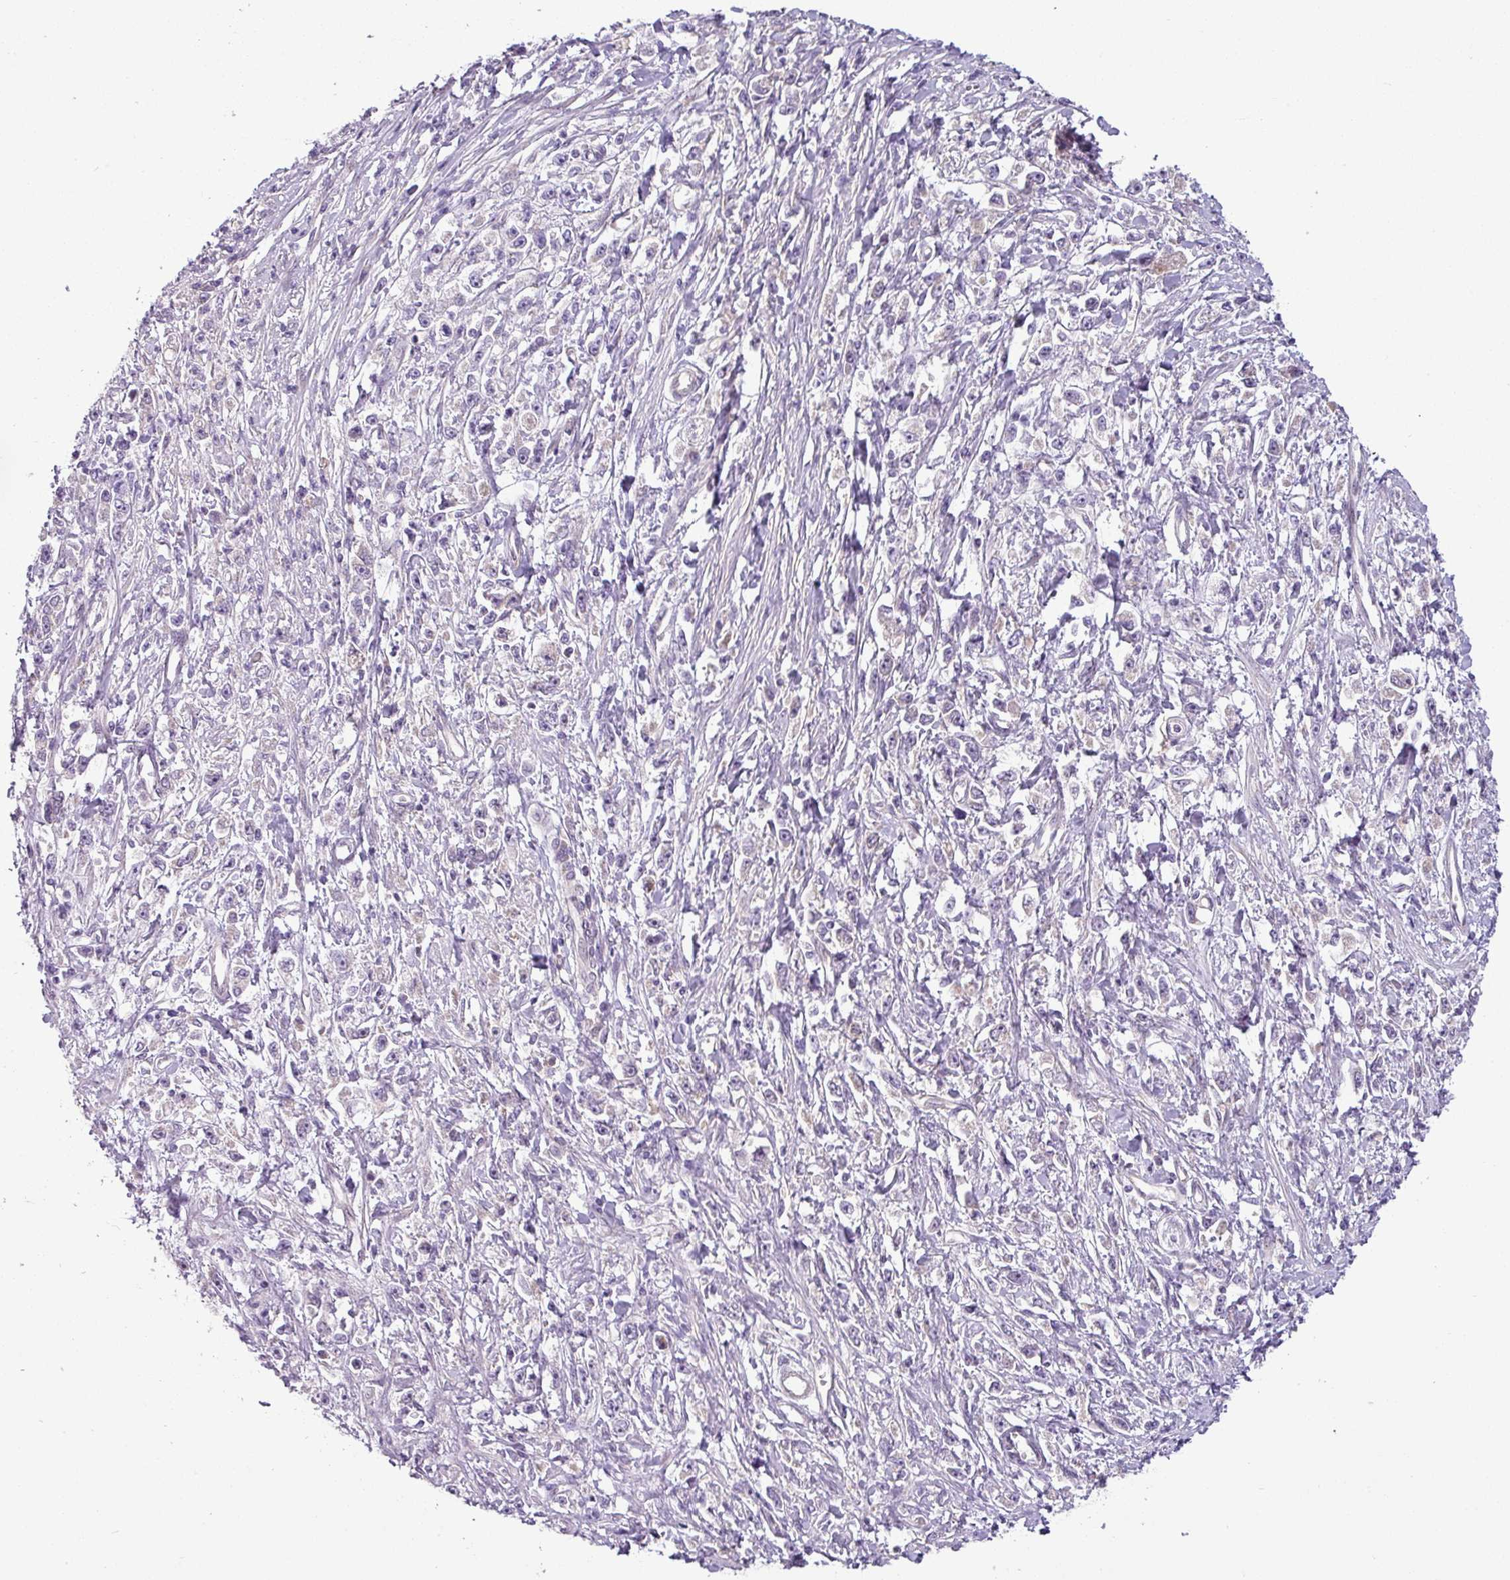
{"staining": {"intensity": "negative", "quantity": "none", "location": "none"}, "tissue": "stomach cancer", "cell_type": "Tumor cells", "image_type": "cancer", "snomed": [{"axis": "morphology", "description": "Adenocarcinoma, NOS"}, {"axis": "topography", "description": "Stomach"}], "caption": "Immunohistochemical staining of adenocarcinoma (stomach) displays no significant expression in tumor cells.", "gene": "TOR1AIP2", "patient": {"sex": "female", "age": 59}}